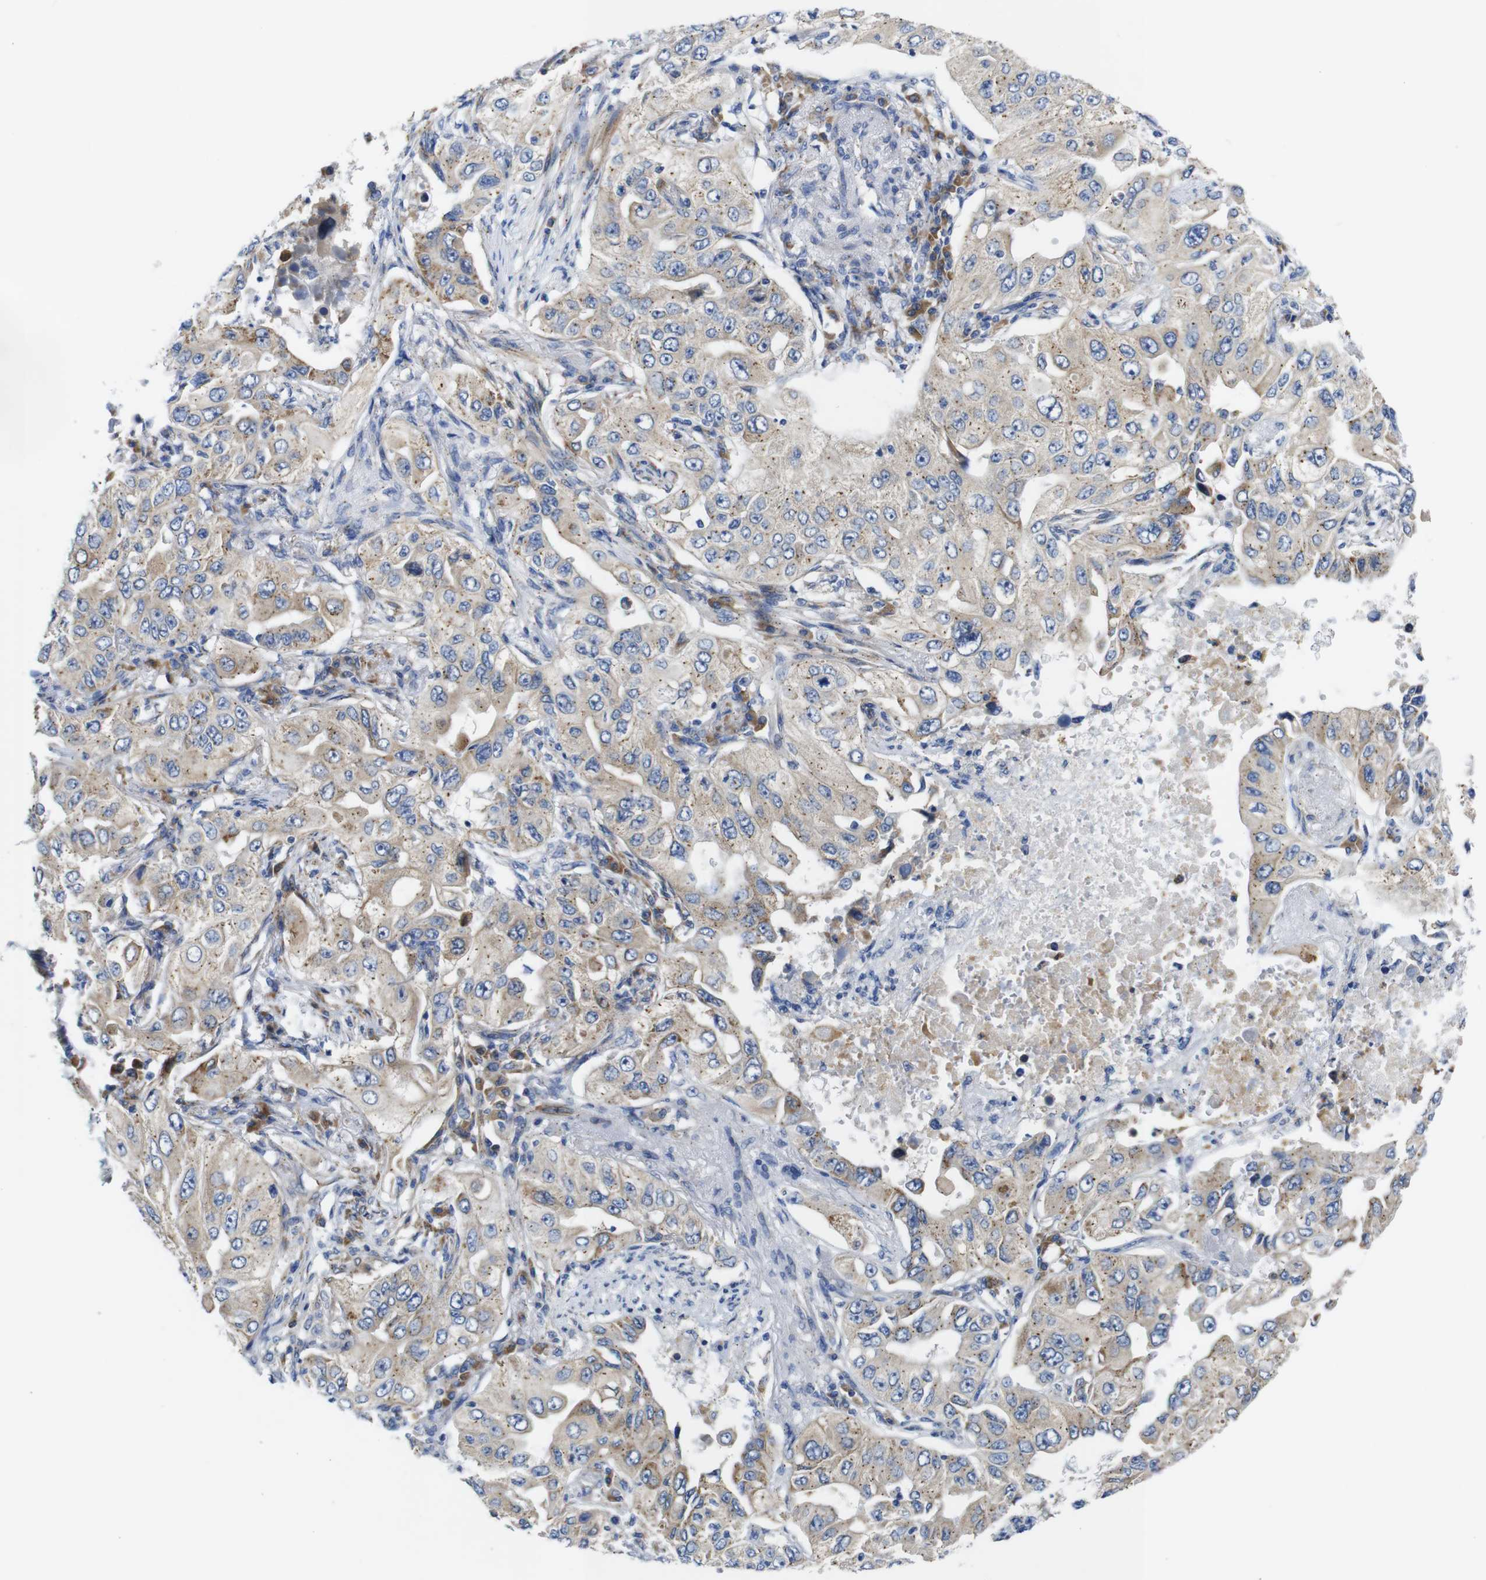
{"staining": {"intensity": "moderate", "quantity": "<25%", "location": "cytoplasmic/membranous"}, "tissue": "lung cancer", "cell_type": "Tumor cells", "image_type": "cancer", "snomed": [{"axis": "morphology", "description": "Adenocarcinoma, NOS"}, {"axis": "topography", "description": "Lung"}], "caption": "An image of lung cancer stained for a protein exhibits moderate cytoplasmic/membranous brown staining in tumor cells. The staining was performed using DAB (3,3'-diaminobenzidine) to visualize the protein expression in brown, while the nuclei were stained in blue with hematoxylin (Magnification: 20x).", "gene": "DDRGK1", "patient": {"sex": "male", "age": 84}}